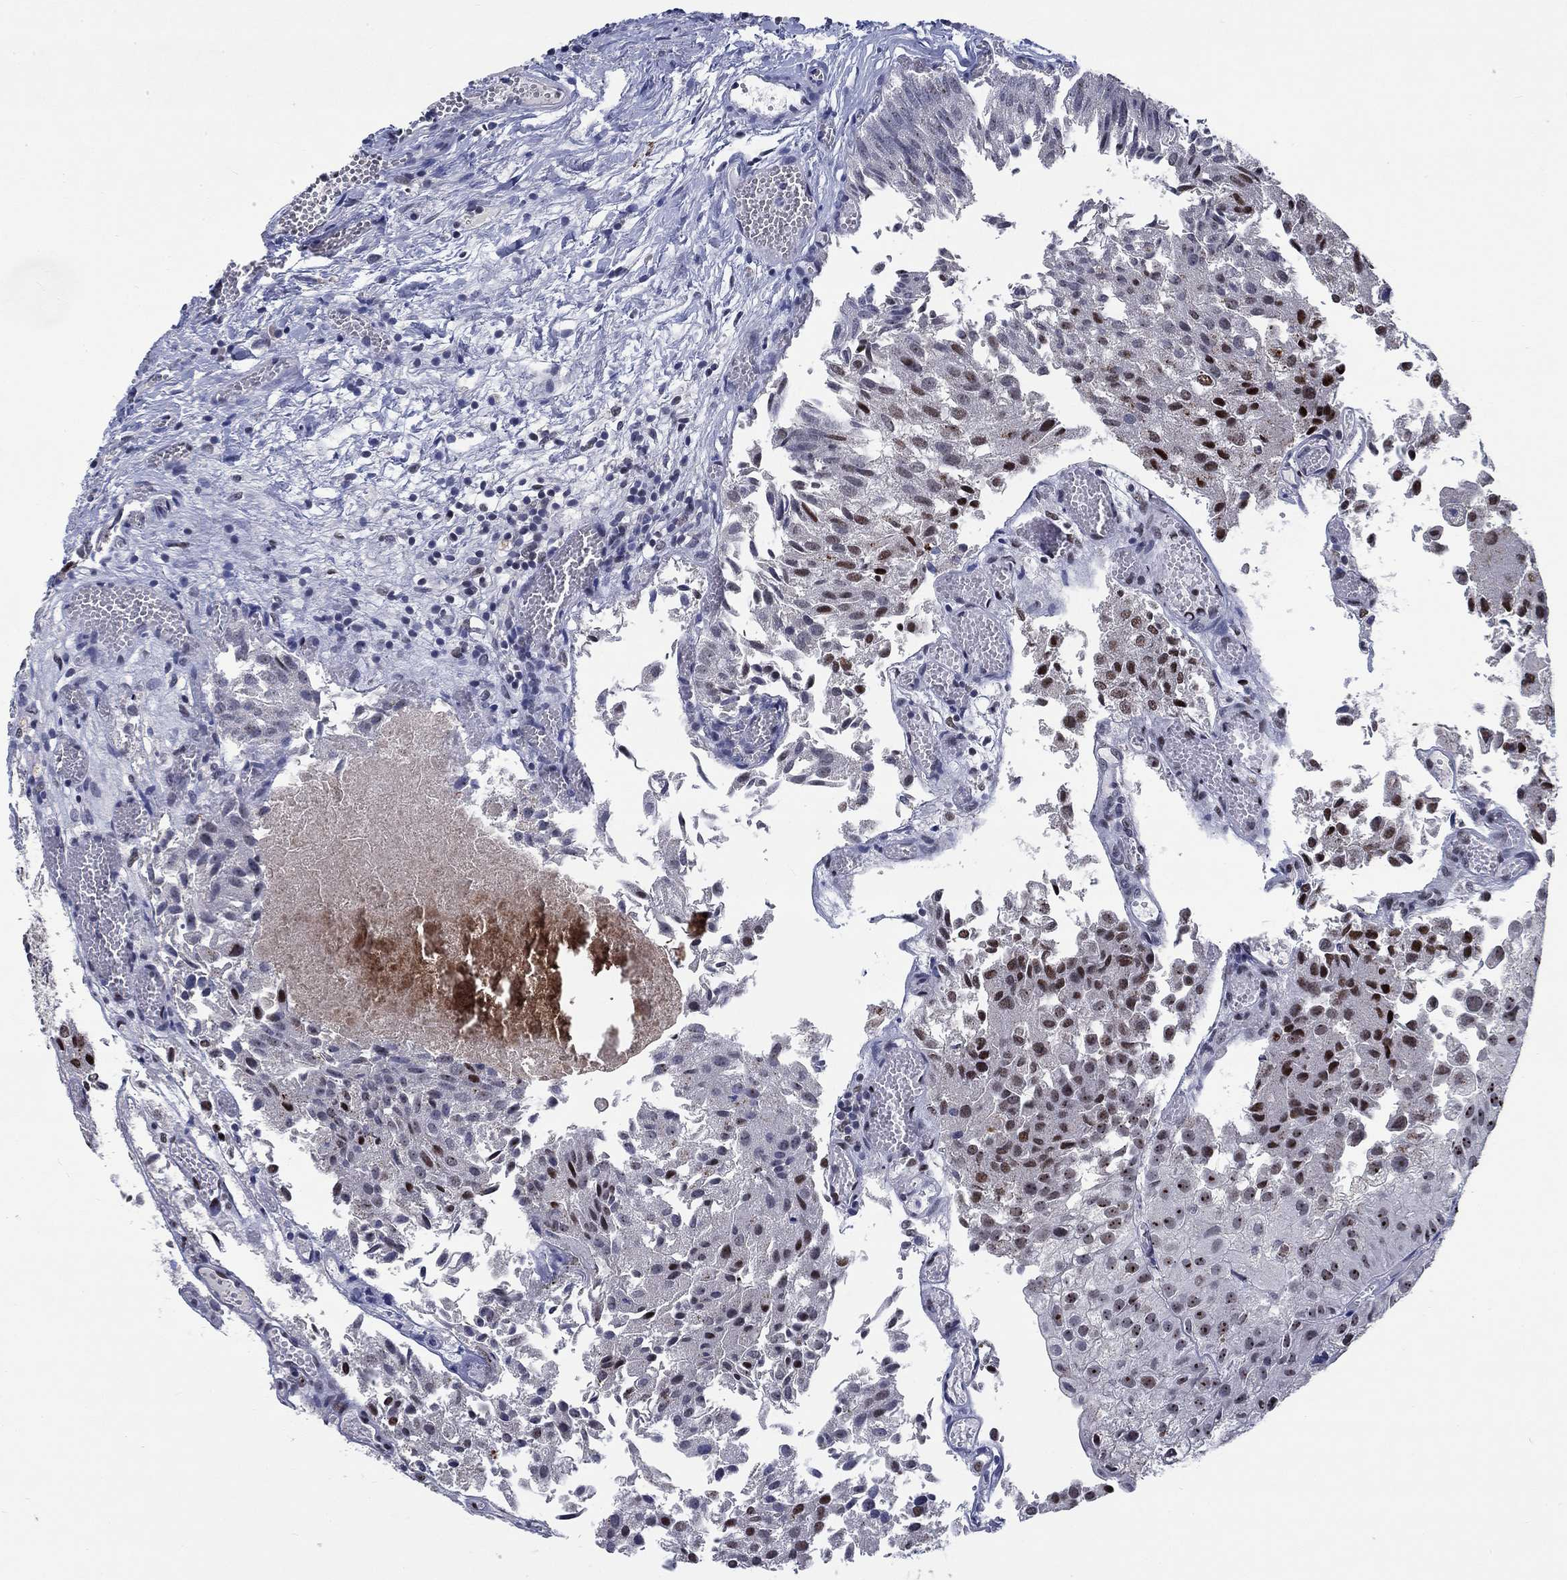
{"staining": {"intensity": "strong", "quantity": "25%-75%", "location": "nuclear"}, "tissue": "urothelial cancer", "cell_type": "Tumor cells", "image_type": "cancer", "snomed": [{"axis": "morphology", "description": "Urothelial carcinoma, Low grade"}, {"axis": "topography", "description": "Urinary bladder"}], "caption": "A photomicrograph of human urothelial carcinoma (low-grade) stained for a protein demonstrates strong nuclear brown staining in tumor cells. (Stains: DAB (3,3'-diaminobenzidine) in brown, nuclei in blue, Microscopy: brightfield microscopy at high magnification).", "gene": "HTN1", "patient": {"sex": "female", "age": 78}}